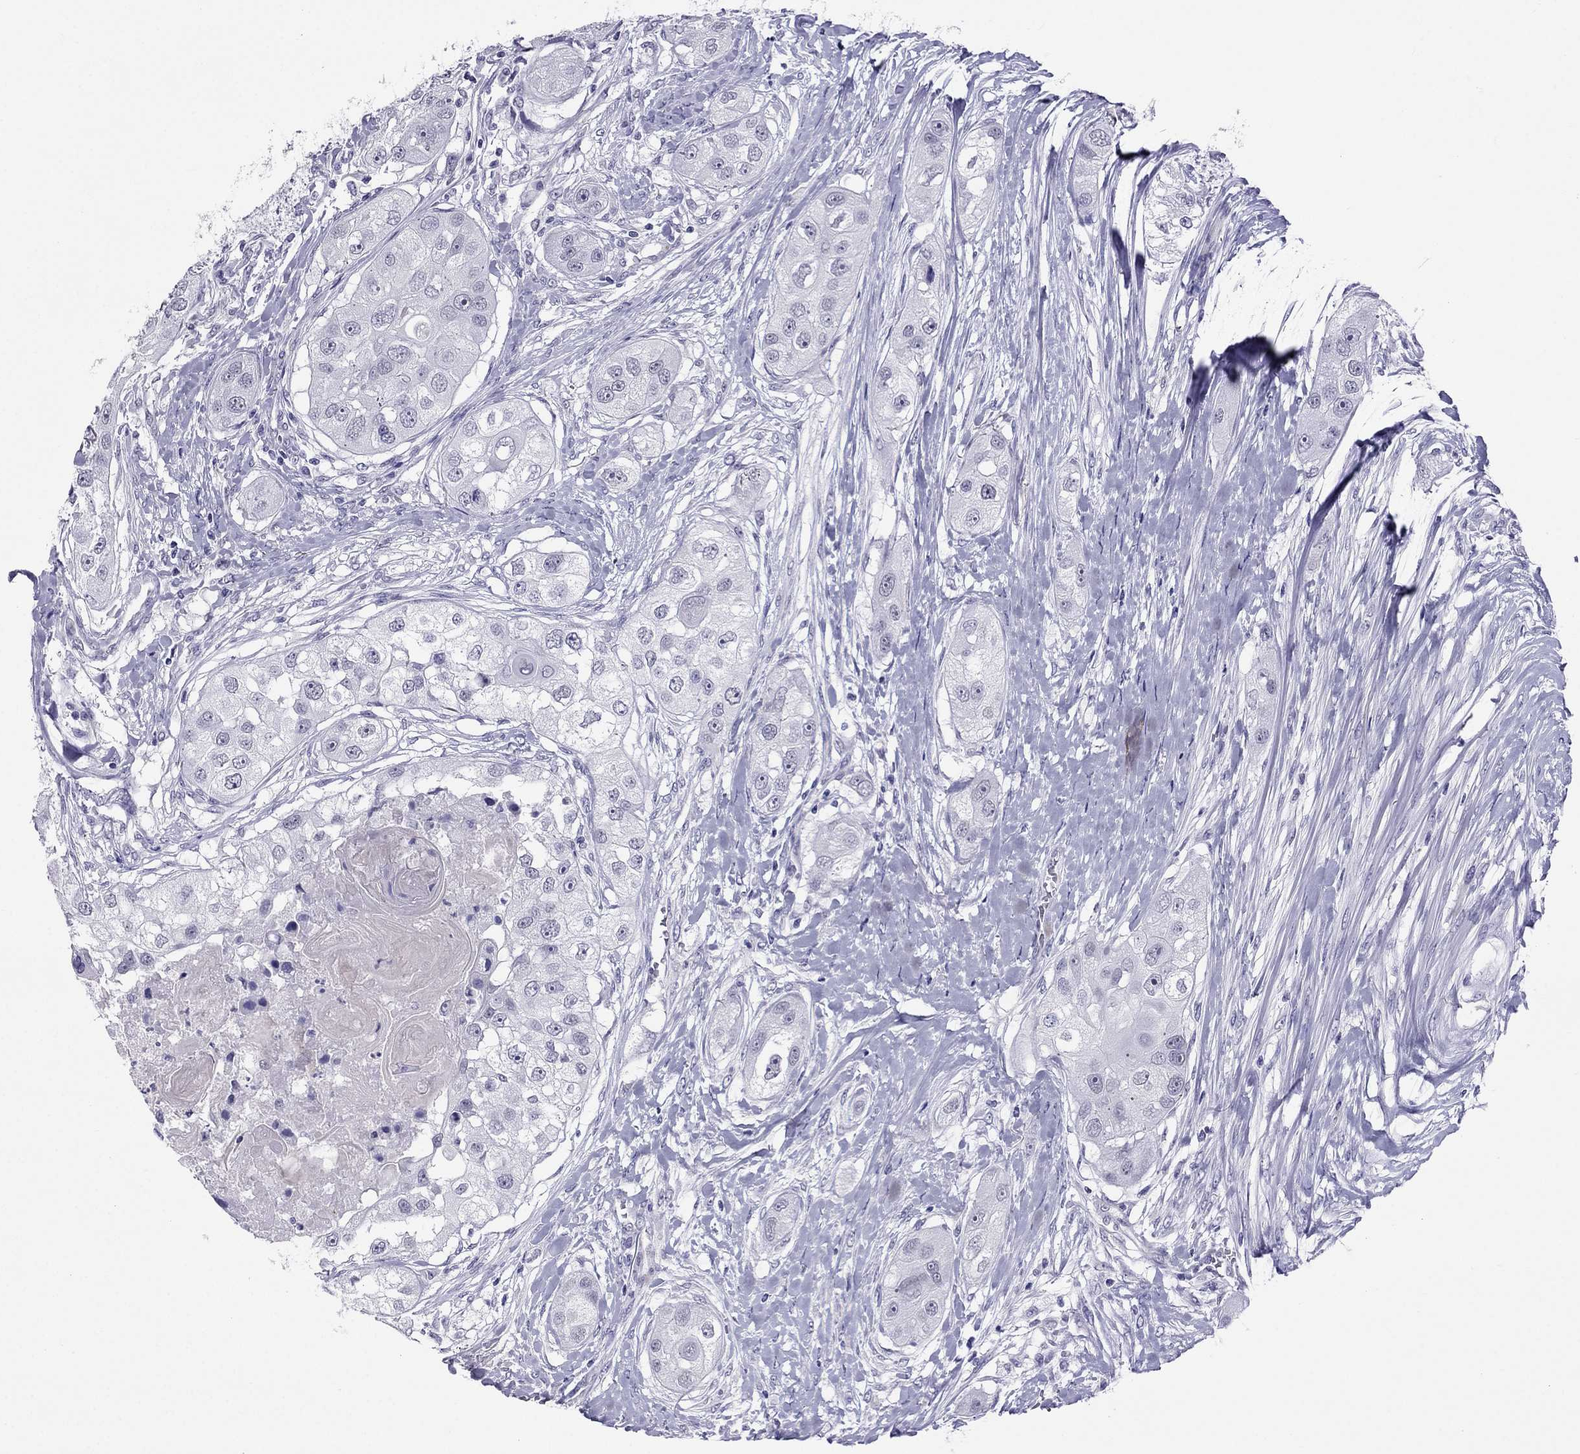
{"staining": {"intensity": "negative", "quantity": "none", "location": "none"}, "tissue": "head and neck cancer", "cell_type": "Tumor cells", "image_type": "cancer", "snomed": [{"axis": "morphology", "description": "Normal tissue, NOS"}, {"axis": "morphology", "description": "Squamous cell carcinoma, NOS"}, {"axis": "topography", "description": "Skeletal muscle"}, {"axis": "topography", "description": "Head-Neck"}], "caption": "This is a histopathology image of IHC staining of head and neck cancer, which shows no expression in tumor cells.", "gene": "CROCC2", "patient": {"sex": "male", "age": 51}}